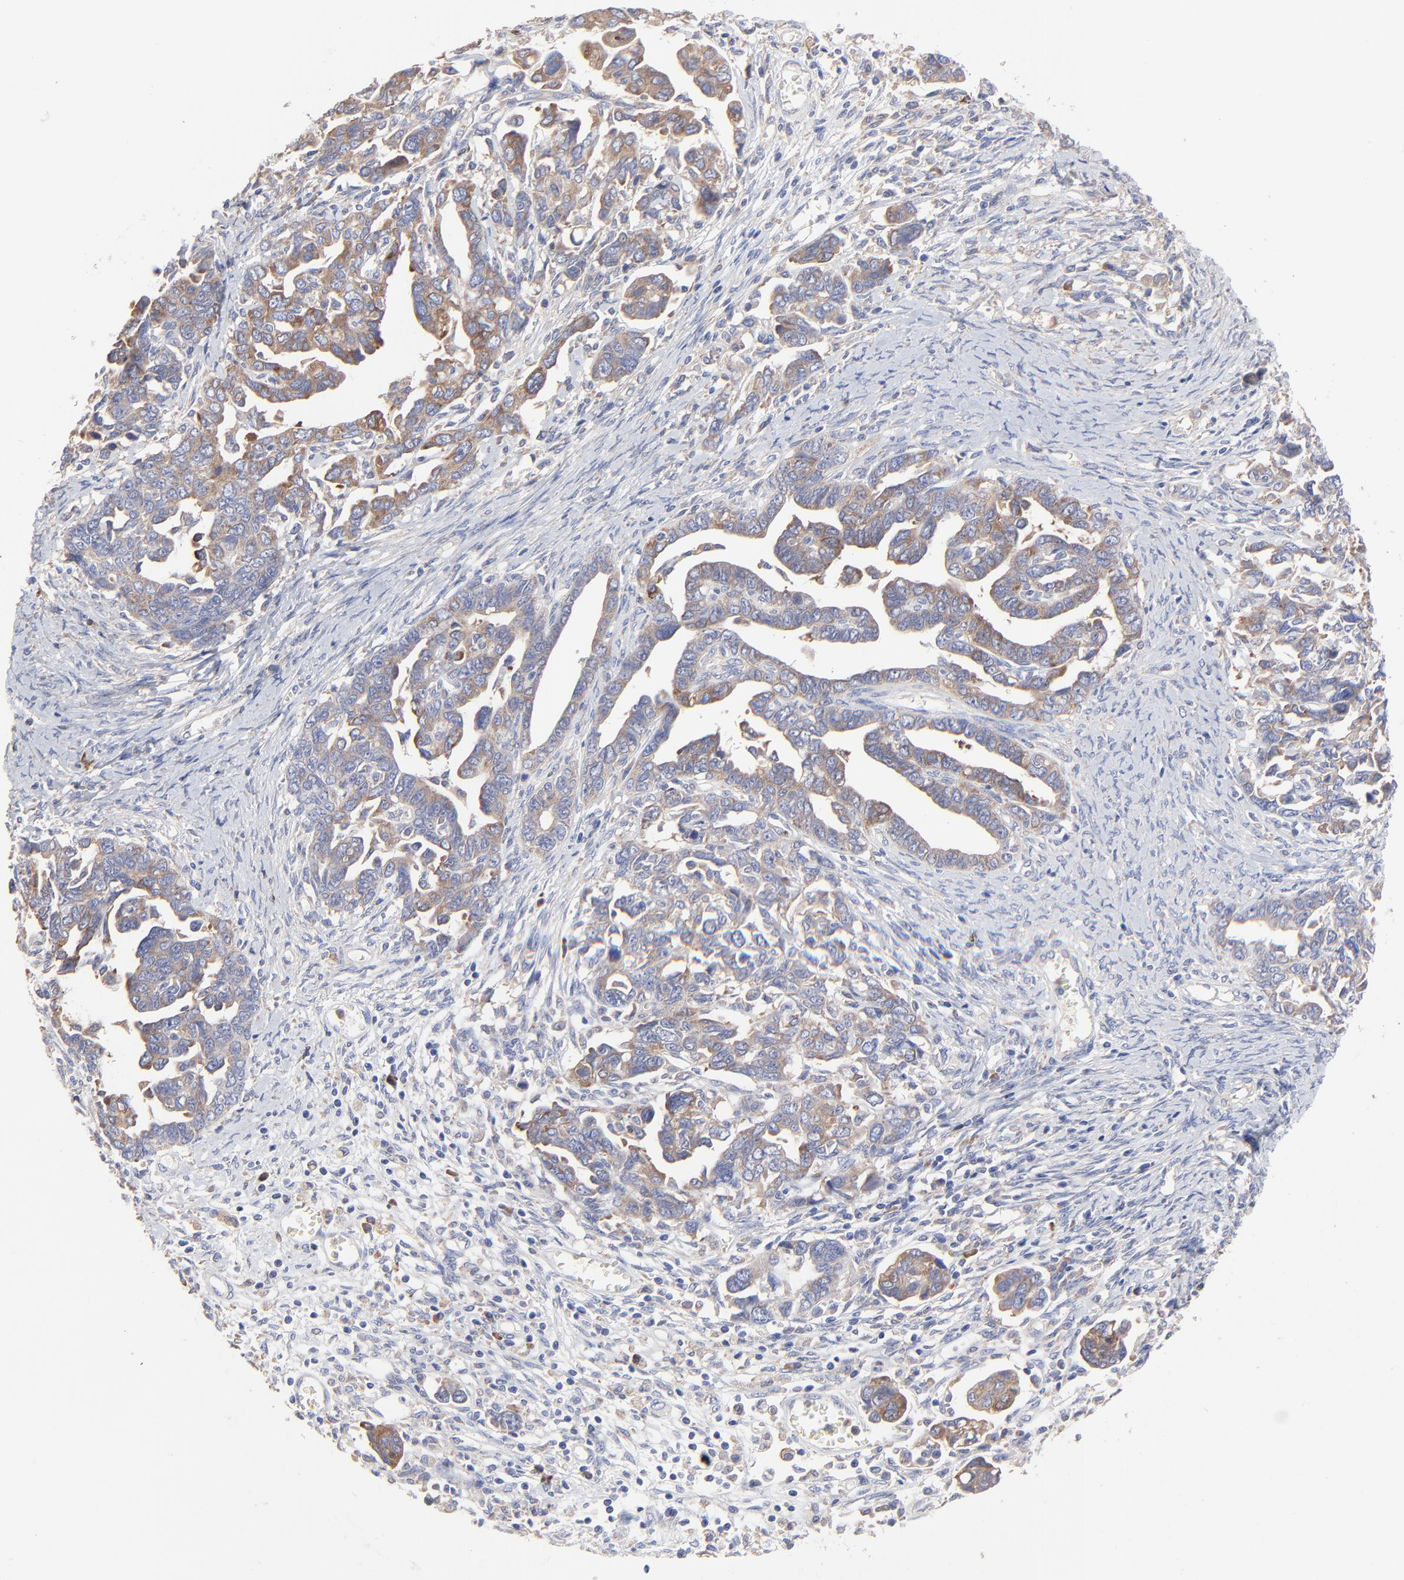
{"staining": {"intensity": "moderate", "quantity": ">75%", "location": "cytoplasmic/membranous"}, "tissue": "ovarian cancer", "cell_type": "Tumor cells", "image_type": "cancer", "snomed": [{"axis": "morphology", "description": "Cystadenocarcinoma, serous, NOS"}, {"axis": "topography", "description": "Ovary"}], "caption": "Tumor cells exhibit medium levels of moderate cytoplasmic/membranous staining in approximately >75% of cells in ovarian serous cystadenocarcinoma.", "gene": "PPFIBP2", "patient": {"sex": "female", "age": 69}}